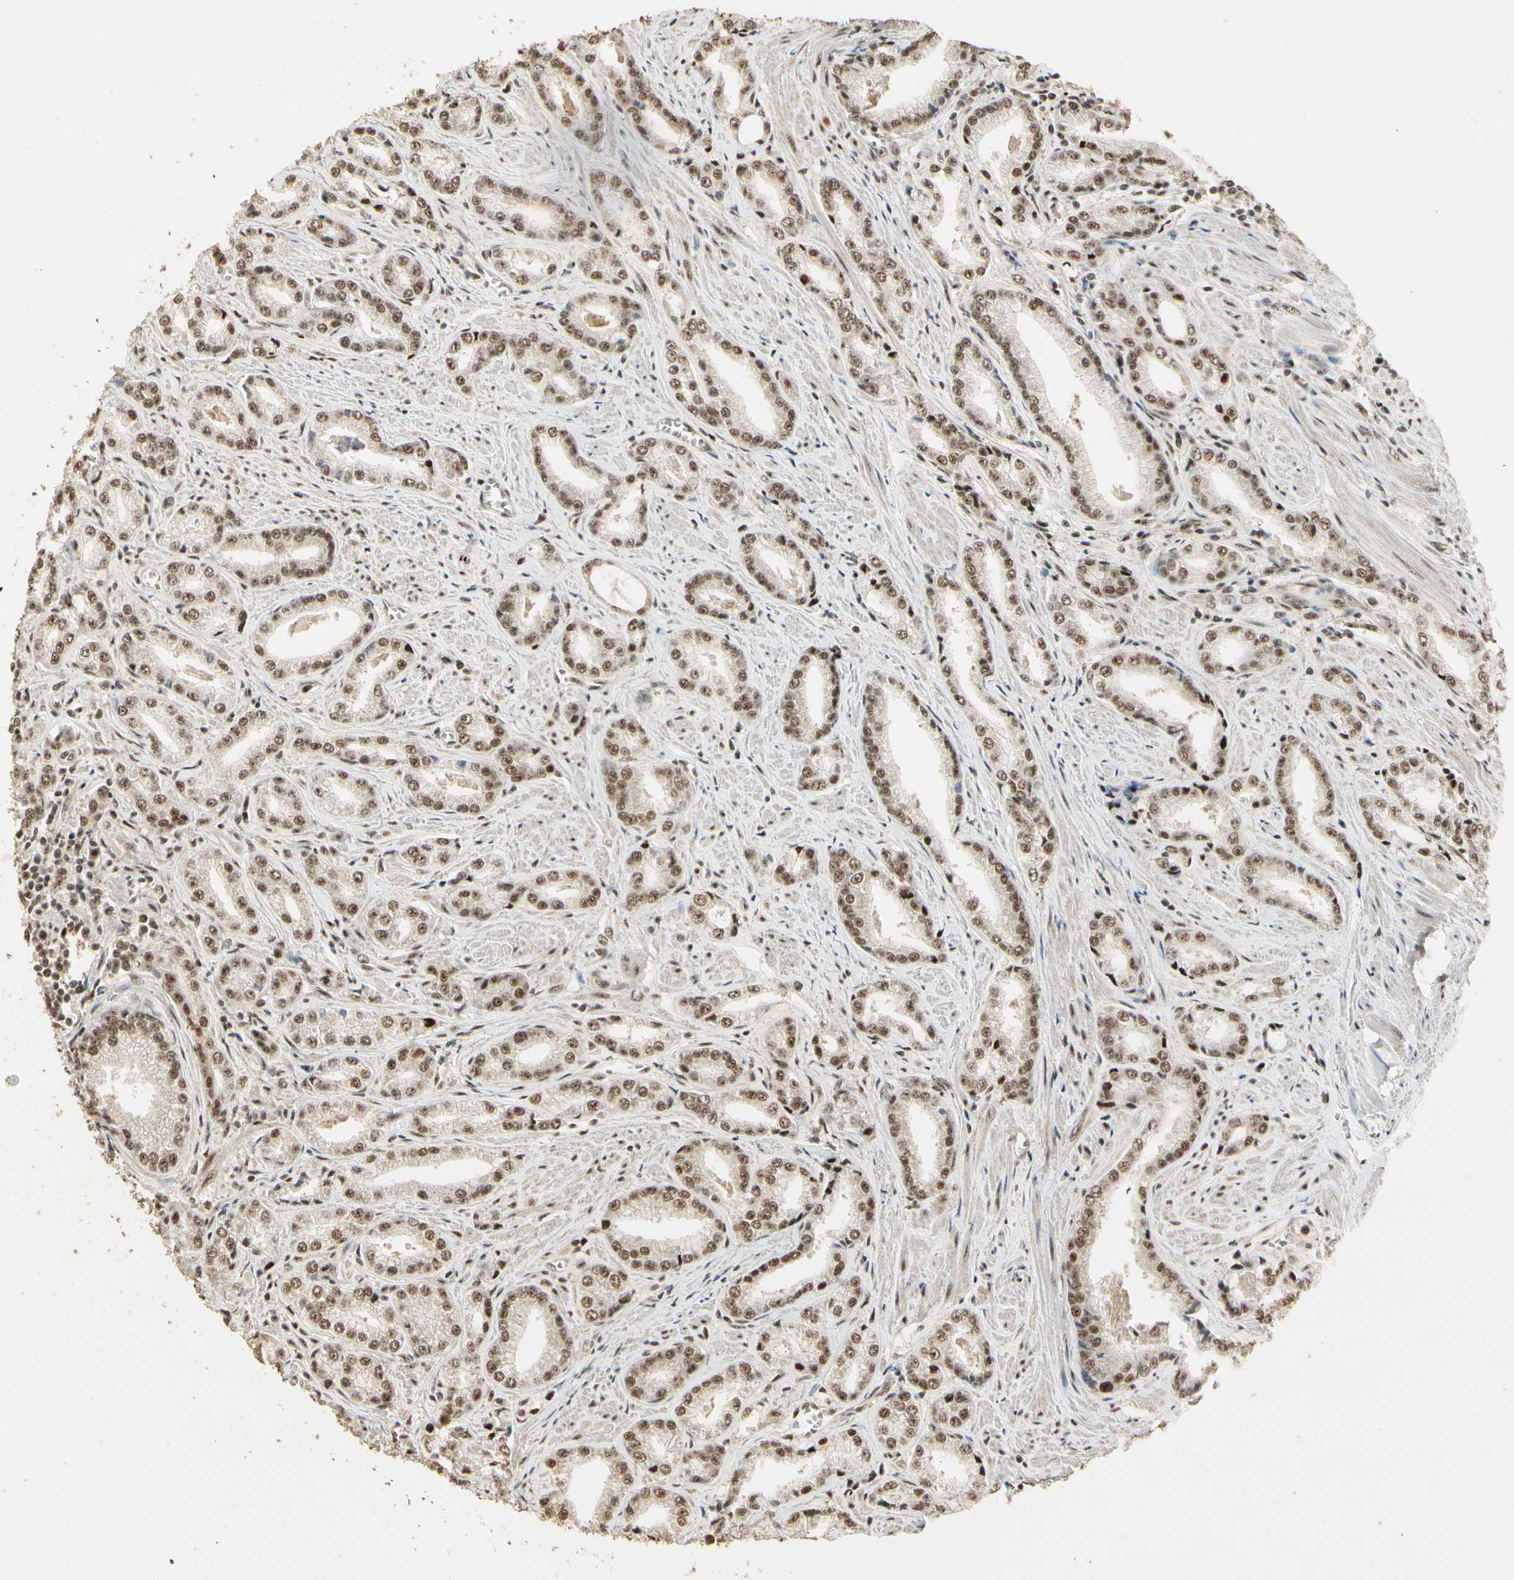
{"staining": {"intensity": "moderate", "quantity": ">75%", "location": "nuclear"}, "tissue": "prostate cancer", "cell_type": "Tumor cells", "image_type": "cancer", "snomed": [{"axis": "morphology", "description": "Adenocarcinoma, Low grade"}, {"axis": "topography", "description": "Prostate"}], "caption": "Low-grade adenocarcinoma (prostate) stained with a protein marker displays moderate staining in tumor cells.", "gene": "RBM25", "patient": {"sex": "male", "age": 64}}